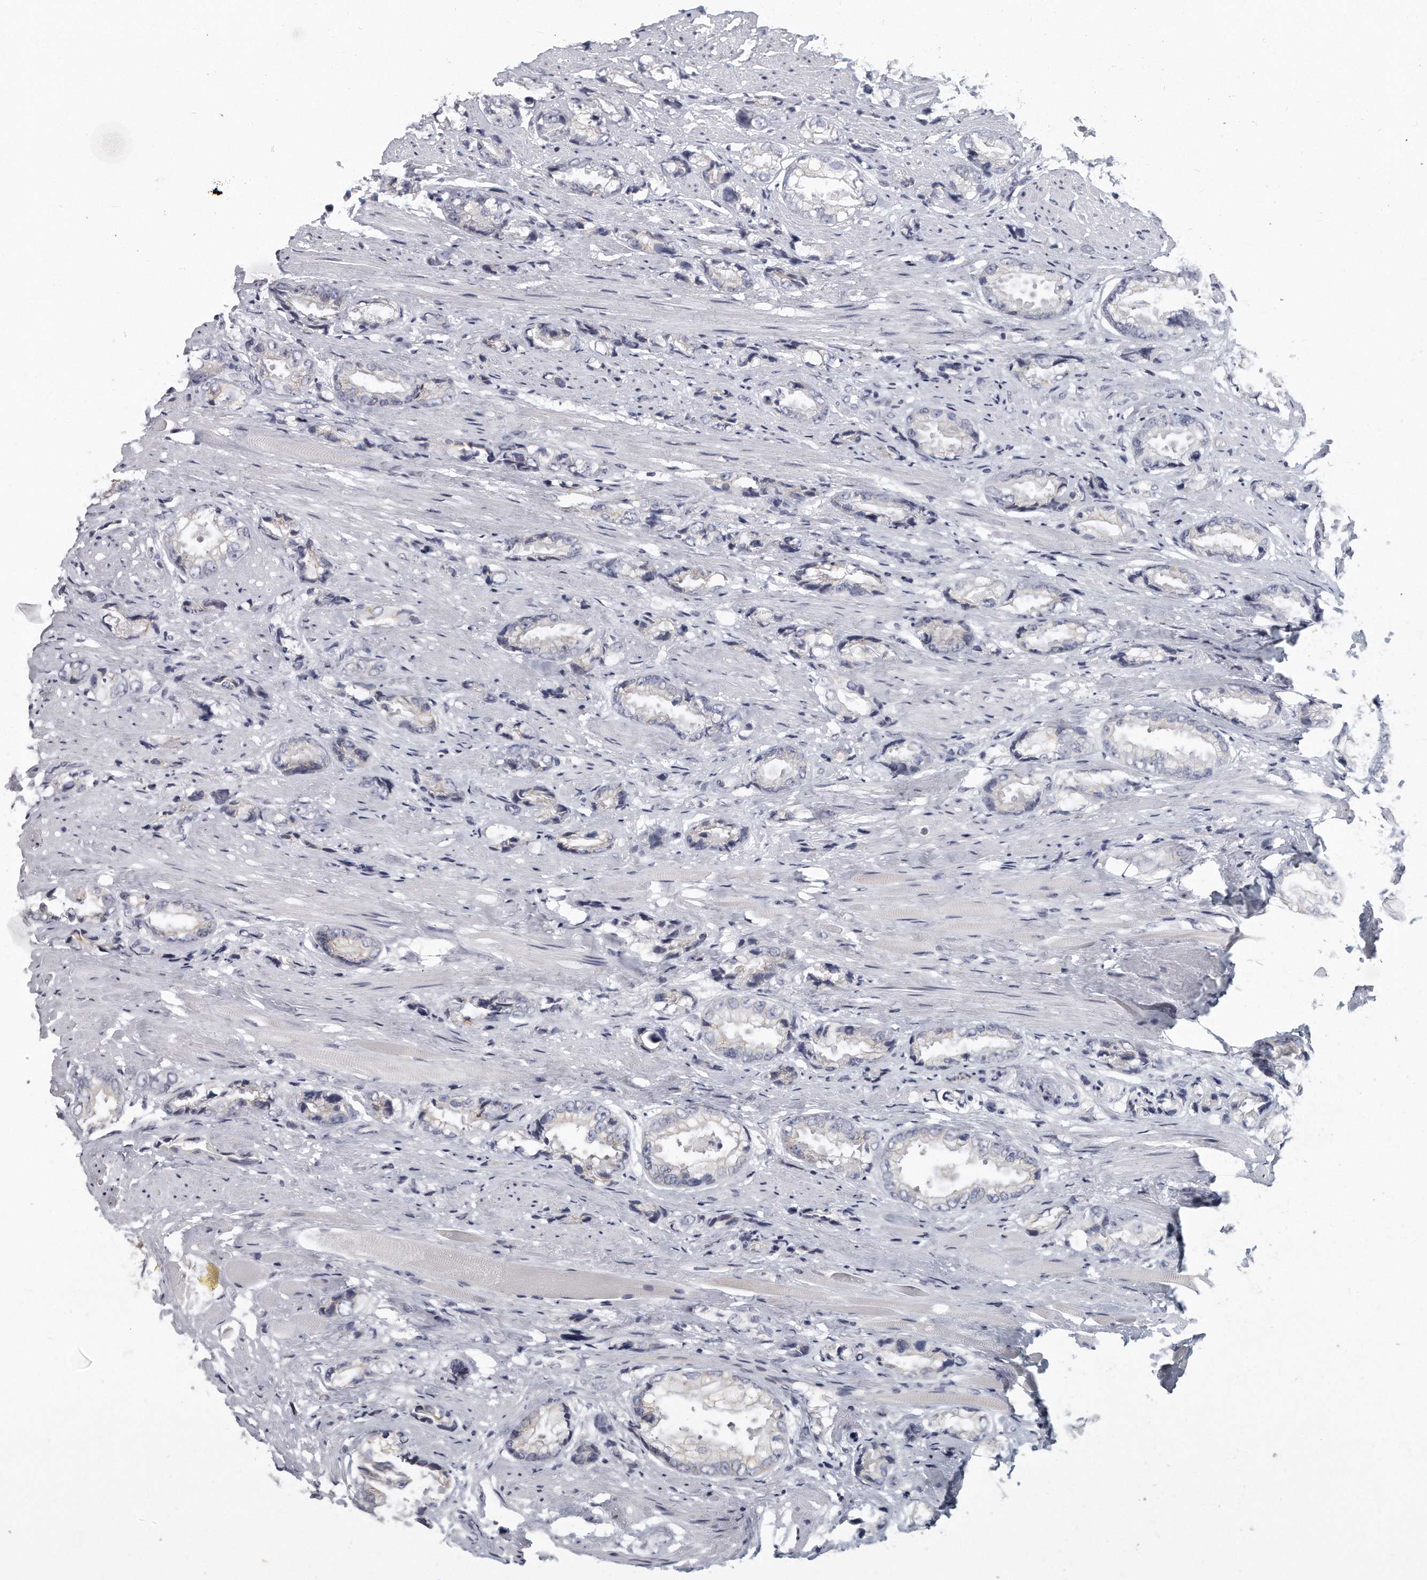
{"staining": {"intensity": "negative", "quantity": "none", "location": "none"}, "tissue": "prostate cancer", "cell_type": "Tumor cells", "image_type": "cancer", "snomed": [{"axis": "morphology", "description": "Adenocarcinoma, High grade"}, {"axis": "topography", "description": "Prostate"}], "caption": "High magnification brightfield microscopy of prostate high-grade adenocarcinoma stained with DAB (brown) and counterstained with hematoxylin (blue): tumor cells show no significant positivity.", "gene": "PLEKHA6", "patient": {"sex": "male", "age": 61}}